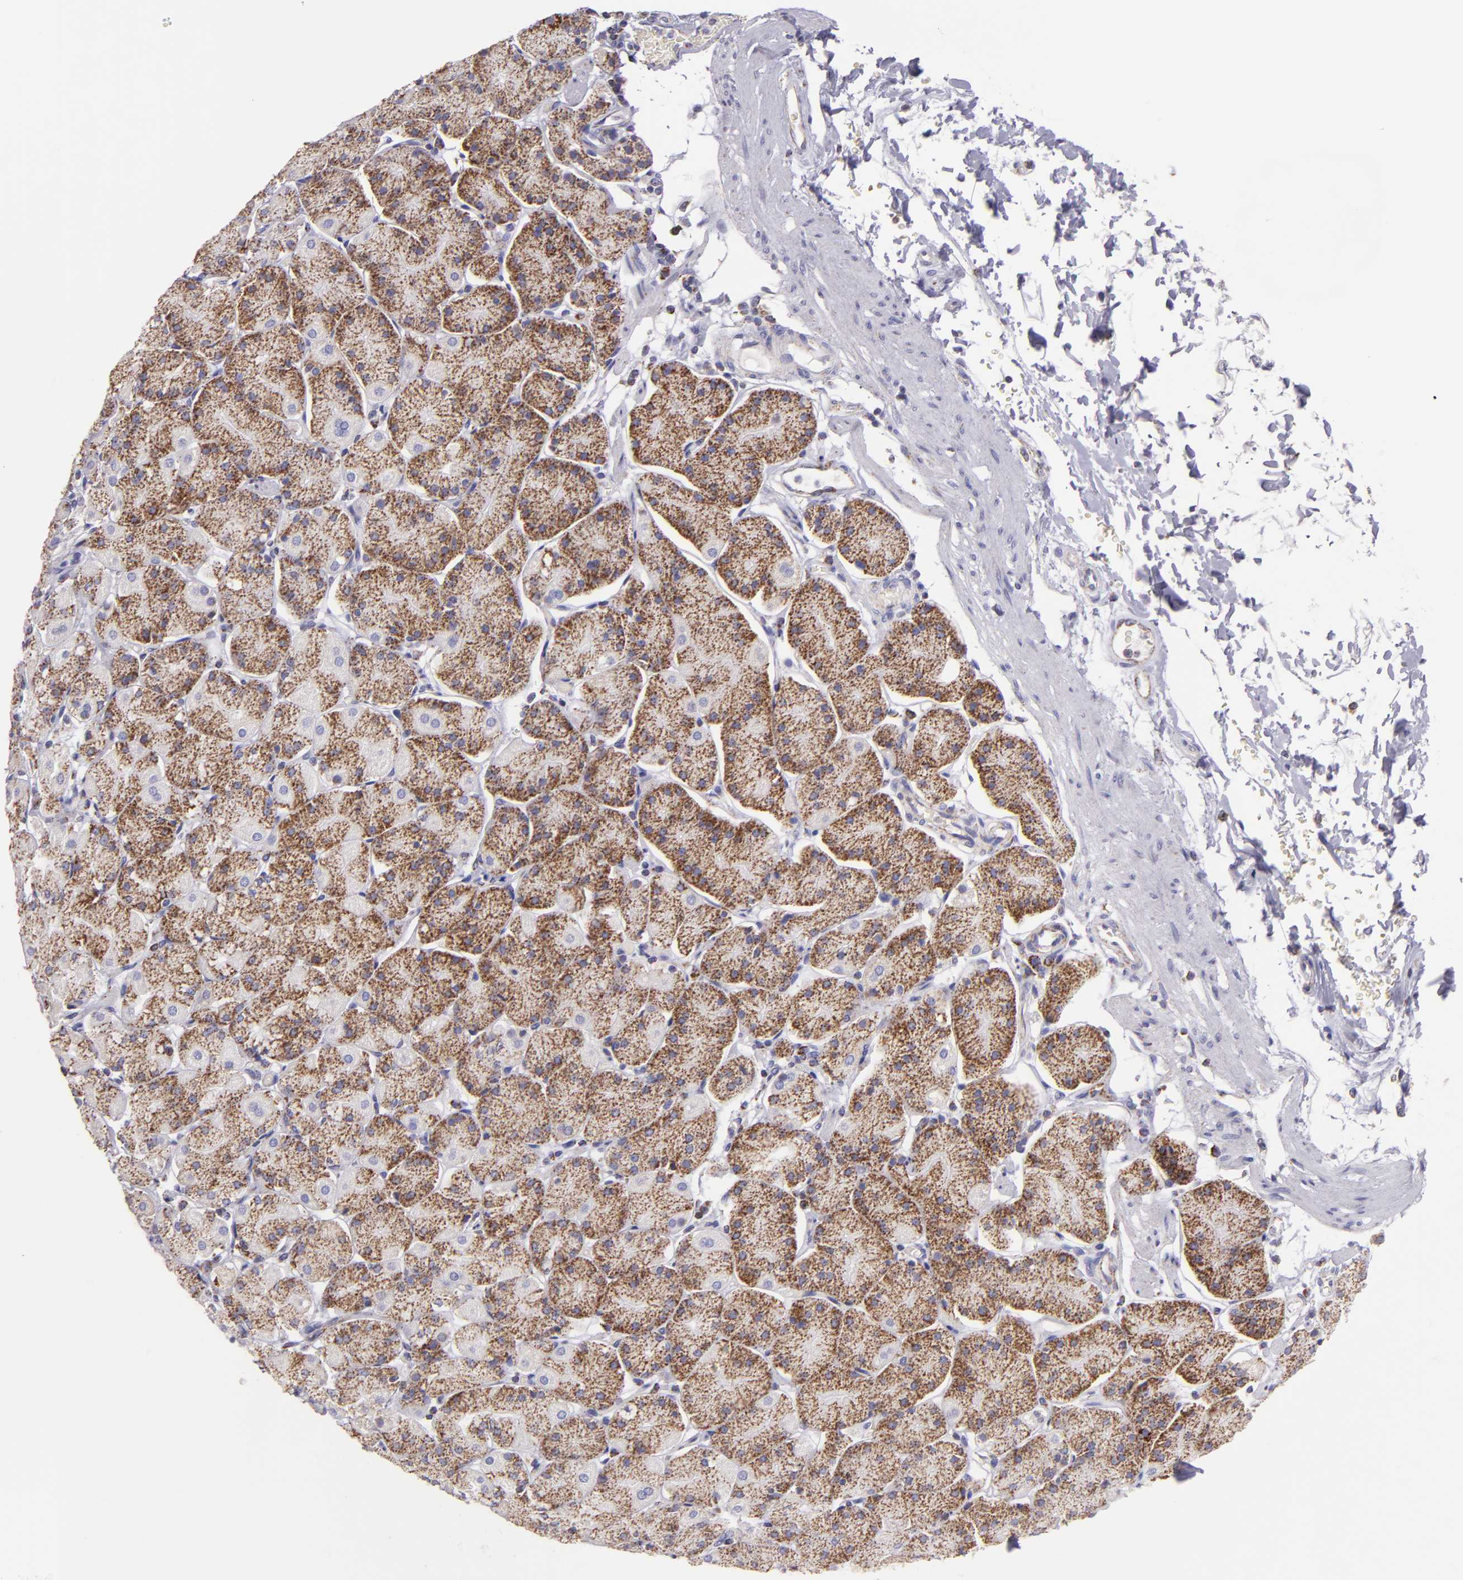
{"staining": {"intensity": "moderate", "quantity": "25%-75%", "location": "cytoplasmic/membranous"}, "tissue": "stomach", "cell_type": "Glandular cells", "image_type": "normal", "snomed": [{"axis": "morphology", "description": "Normal tissue, NOS"}, {"axis": "topography", "description": "Stomach, upper"}, {"axis": "topography", "description": "Stomach"}], "caption": "DAB (3,3'-diaminobenzidine) immunohistochemical staining of unremarkable human stomach displays moderate cytoplasmic/membranous protein expression in about 25%-75% of glandular cells.", "gene": "HSPD1", "patient": {"sex": "male", "age": 76}}